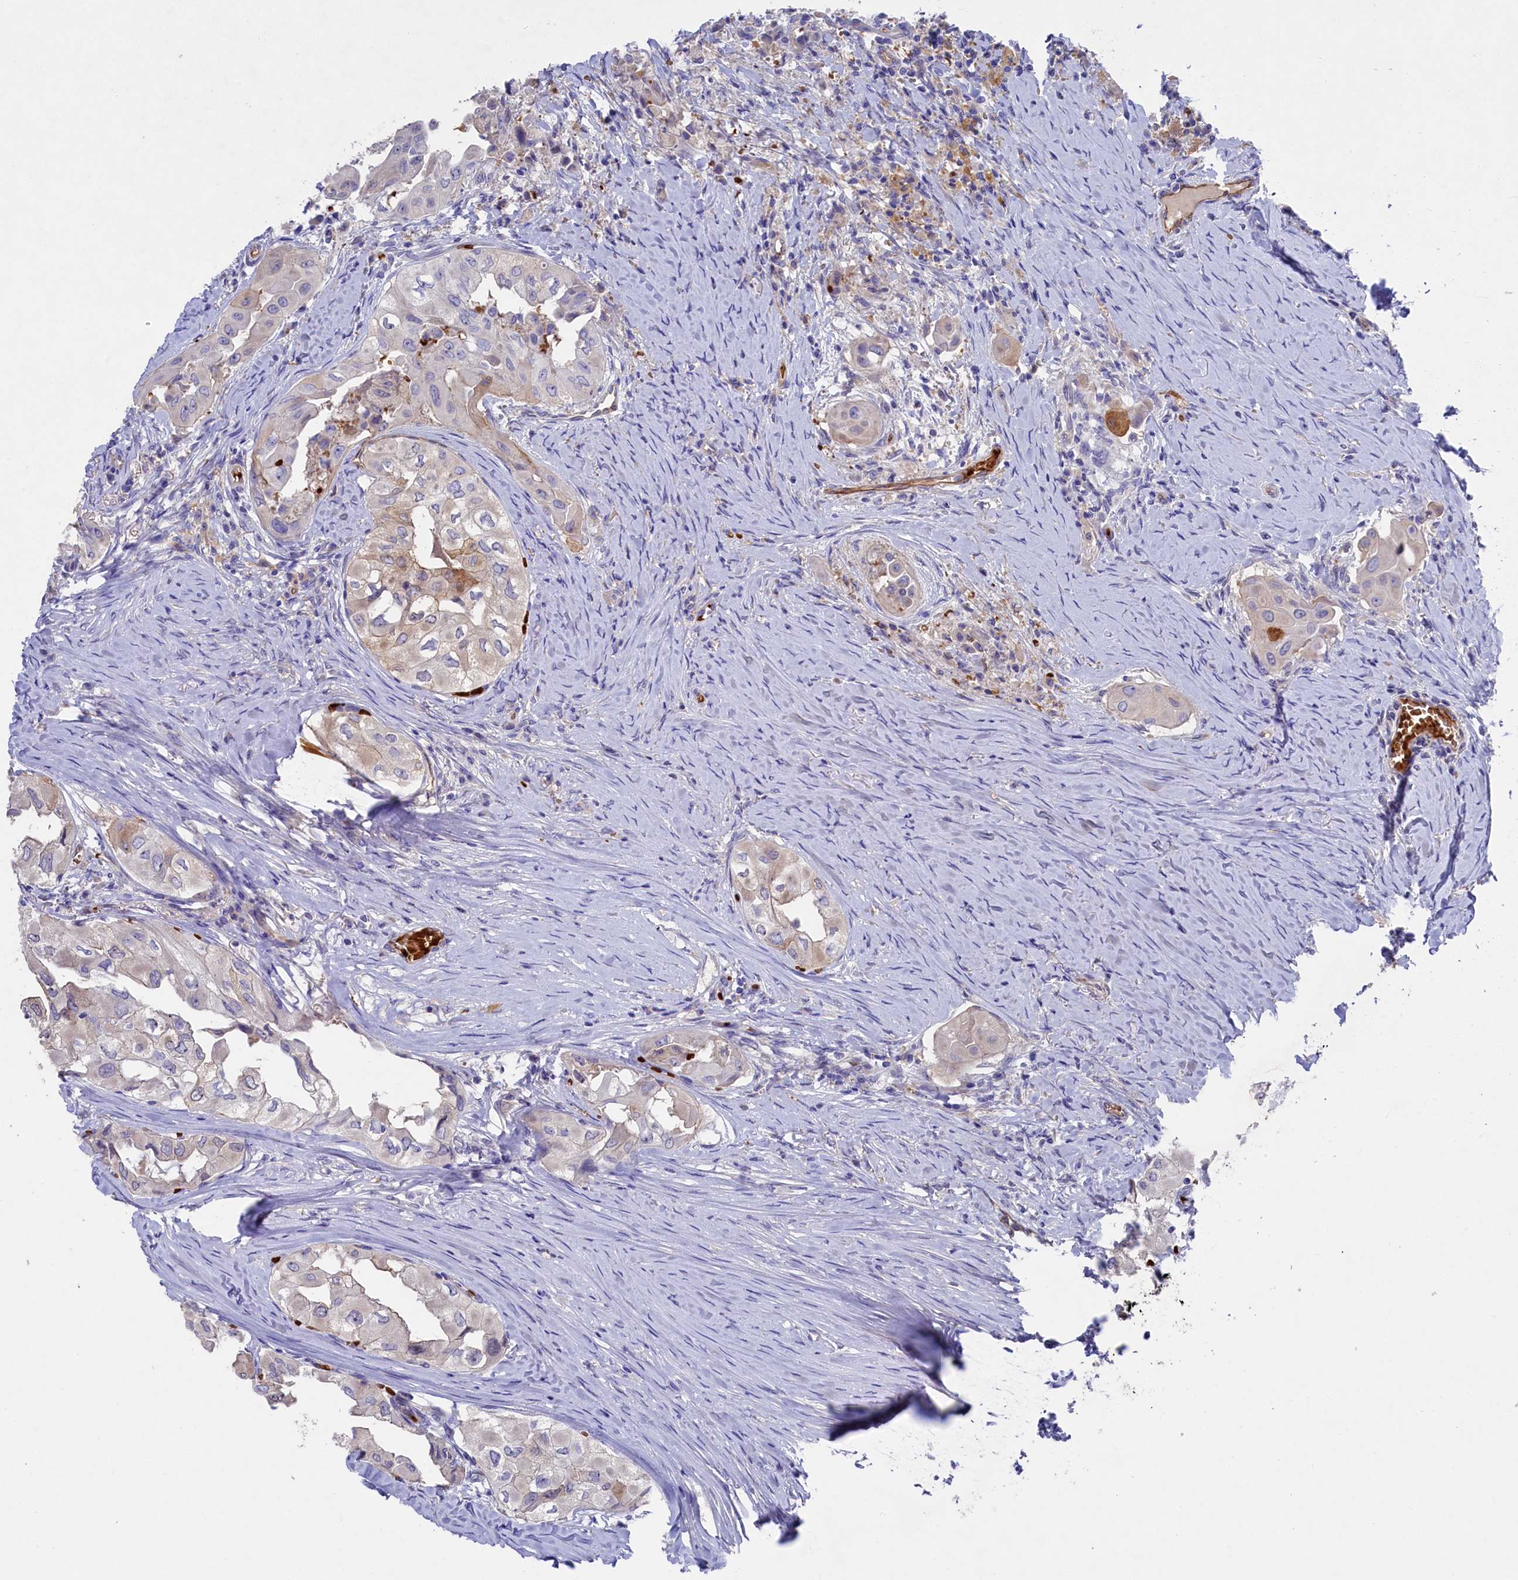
{"staining": {"intensity": "moderate", "quantity": "<25%", "location": "cytoplasmic/membranous"}, "tissue": "thyroid cancer", "cell_type": "Tumor cells", "image_type": "cancer", "snomed": [{"axis": "morphology", "description": "Papillary adenocarcinoma, NOS"}, {"axis": "topography", "description": "Thyroid gland"}], "caption": "Protein staining reveals moderate cytoplasmic/membranous positivity in about <25% of tumor cells in thyroid cancer.", "gene": "LHFPL4", "patient": {"sex": "female", "age": 59}}